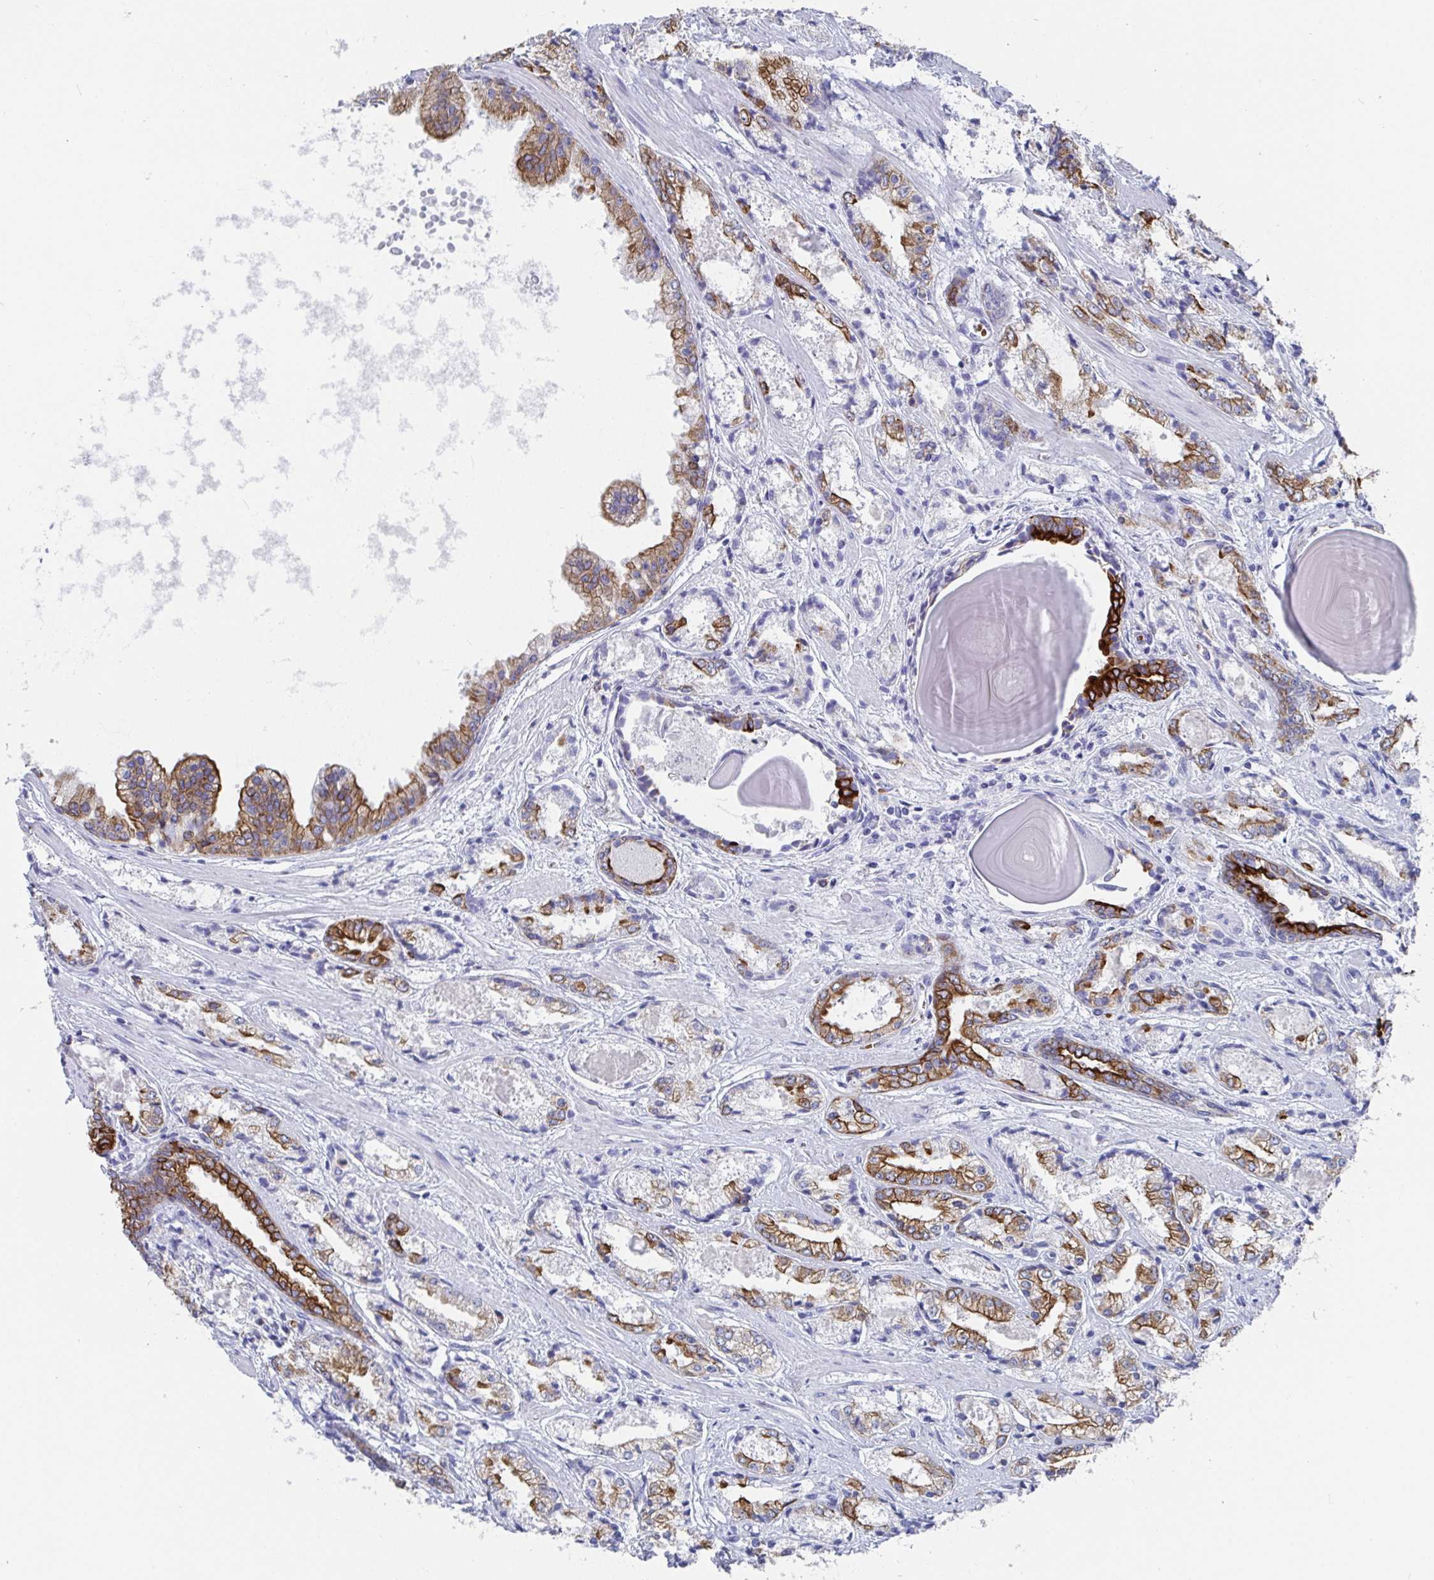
{"staining": {"intensity": "moderate", "quantity": "25%-75%", "location": "cytoplasmic/membranous"}, "tissue": "prostate cancer", "cell_type": "Tumor cells", "image_type": "cancer", "snomed": [{"axis": "morphology", "description": "Adenocarcinoma, High grade"}, {"axis": "topography", "description": "Prostate"}], "caption": "Adenocarcinoma (high-grade) (prostate) was stained to show a protein in brown. There is medium levels of moderate cytoplasmic/membranous staining in approximately 25%-75% of tumor cells. (DAB IHC, brown staining for protein, blue staining for nuclei).", "gene": "CLDN8", "patient": {"sex": "male", "age": 64}}